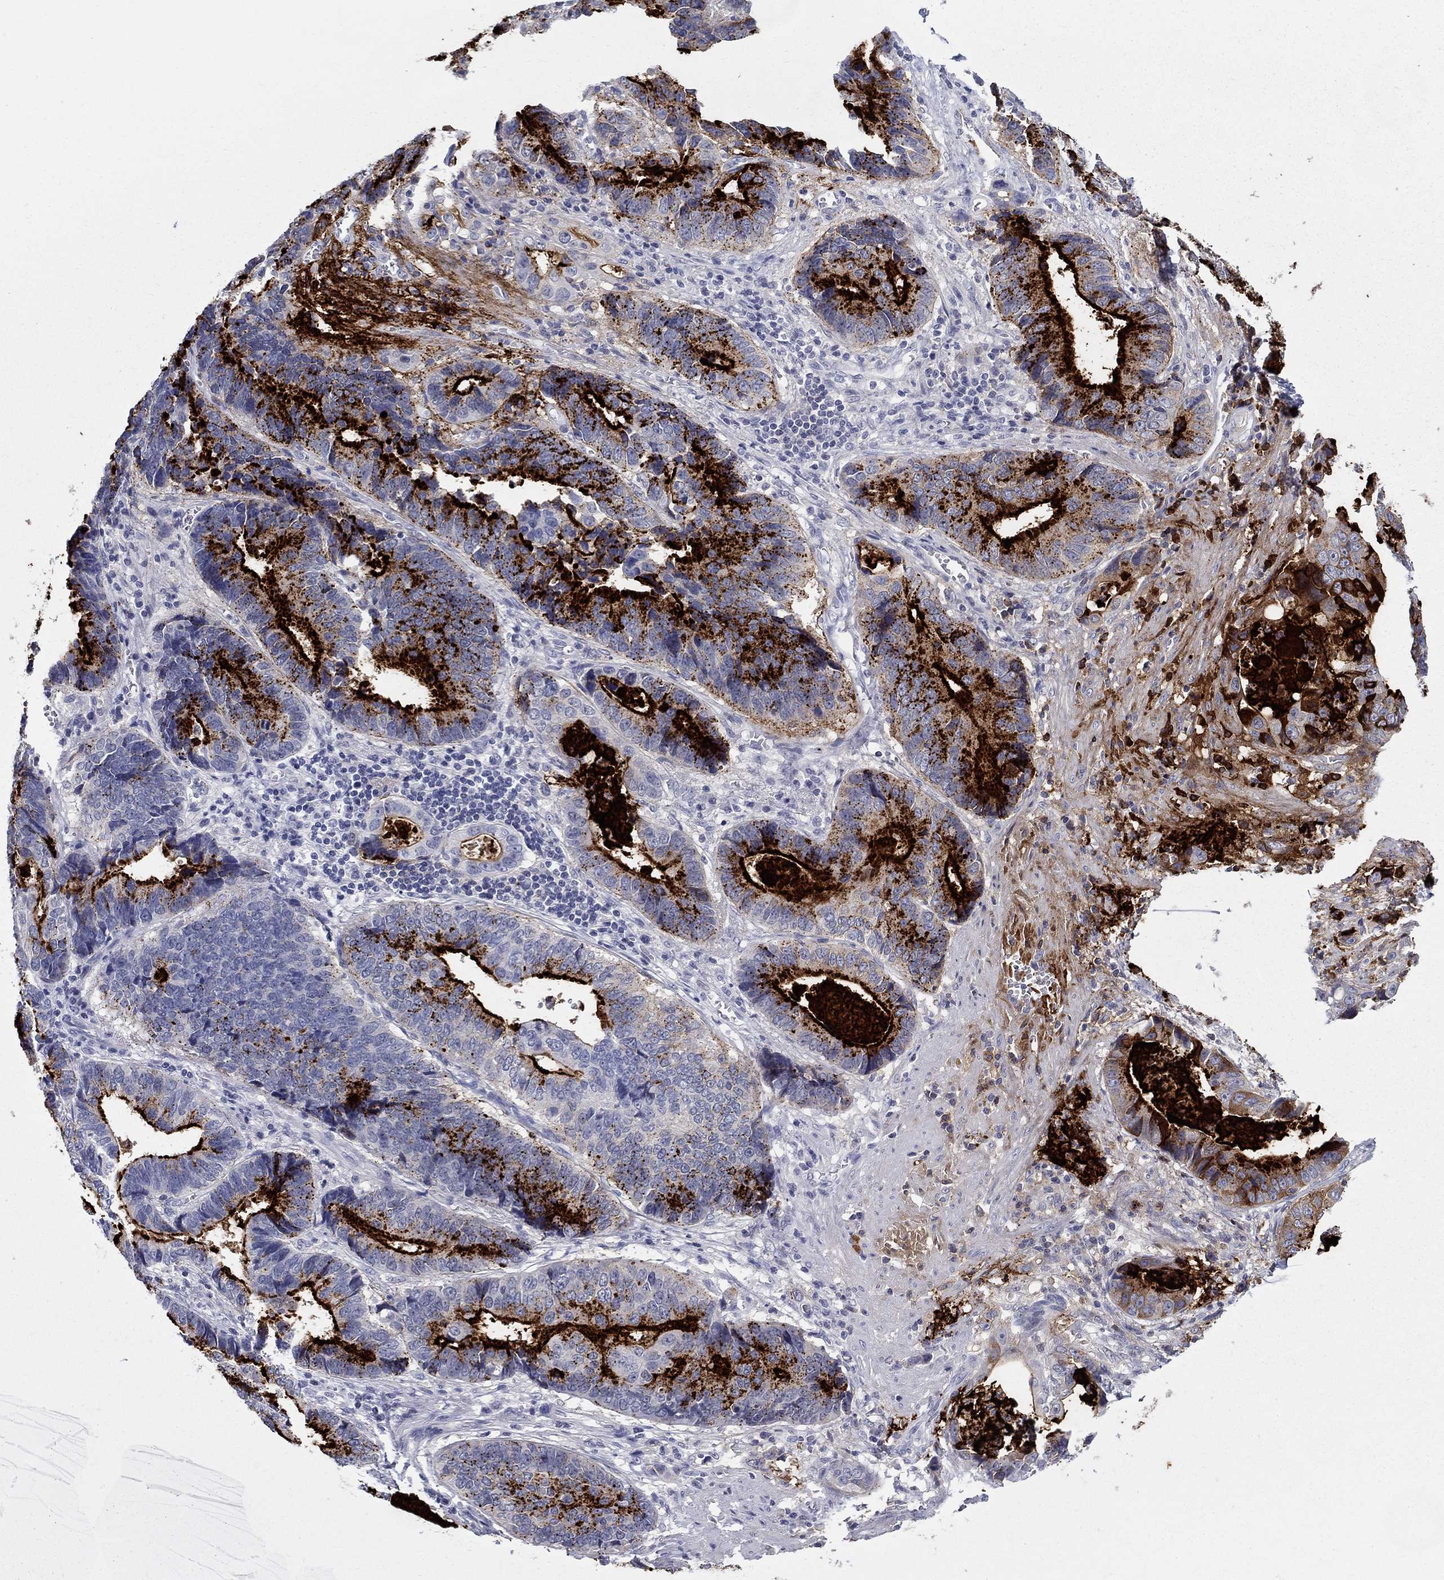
{"staining": {"intensity": "strong", "quantity": "25%-75%", "location": "cytoplasmic/membranous"}, "tissue": "stomach cancer", "cell_type": "Tumor cells", "image_type": "cancer", "snomed": [{"axis": "morphology", "description": "Adenocarcinoma, NOS"}, {"axis": "topography", "description": "Stomach"}], "caption": "This histopathology image displays stomach adenocarcinoma stained with immunohistochemistry (IHC) to label a protein in brown. The cytoplasmic/membranous of tumor cells show strong positivity for the protein. Nuclei are counter-stained blue.", "gene": "C4orf19", "patient": {"sex": "male", "age": 84}}